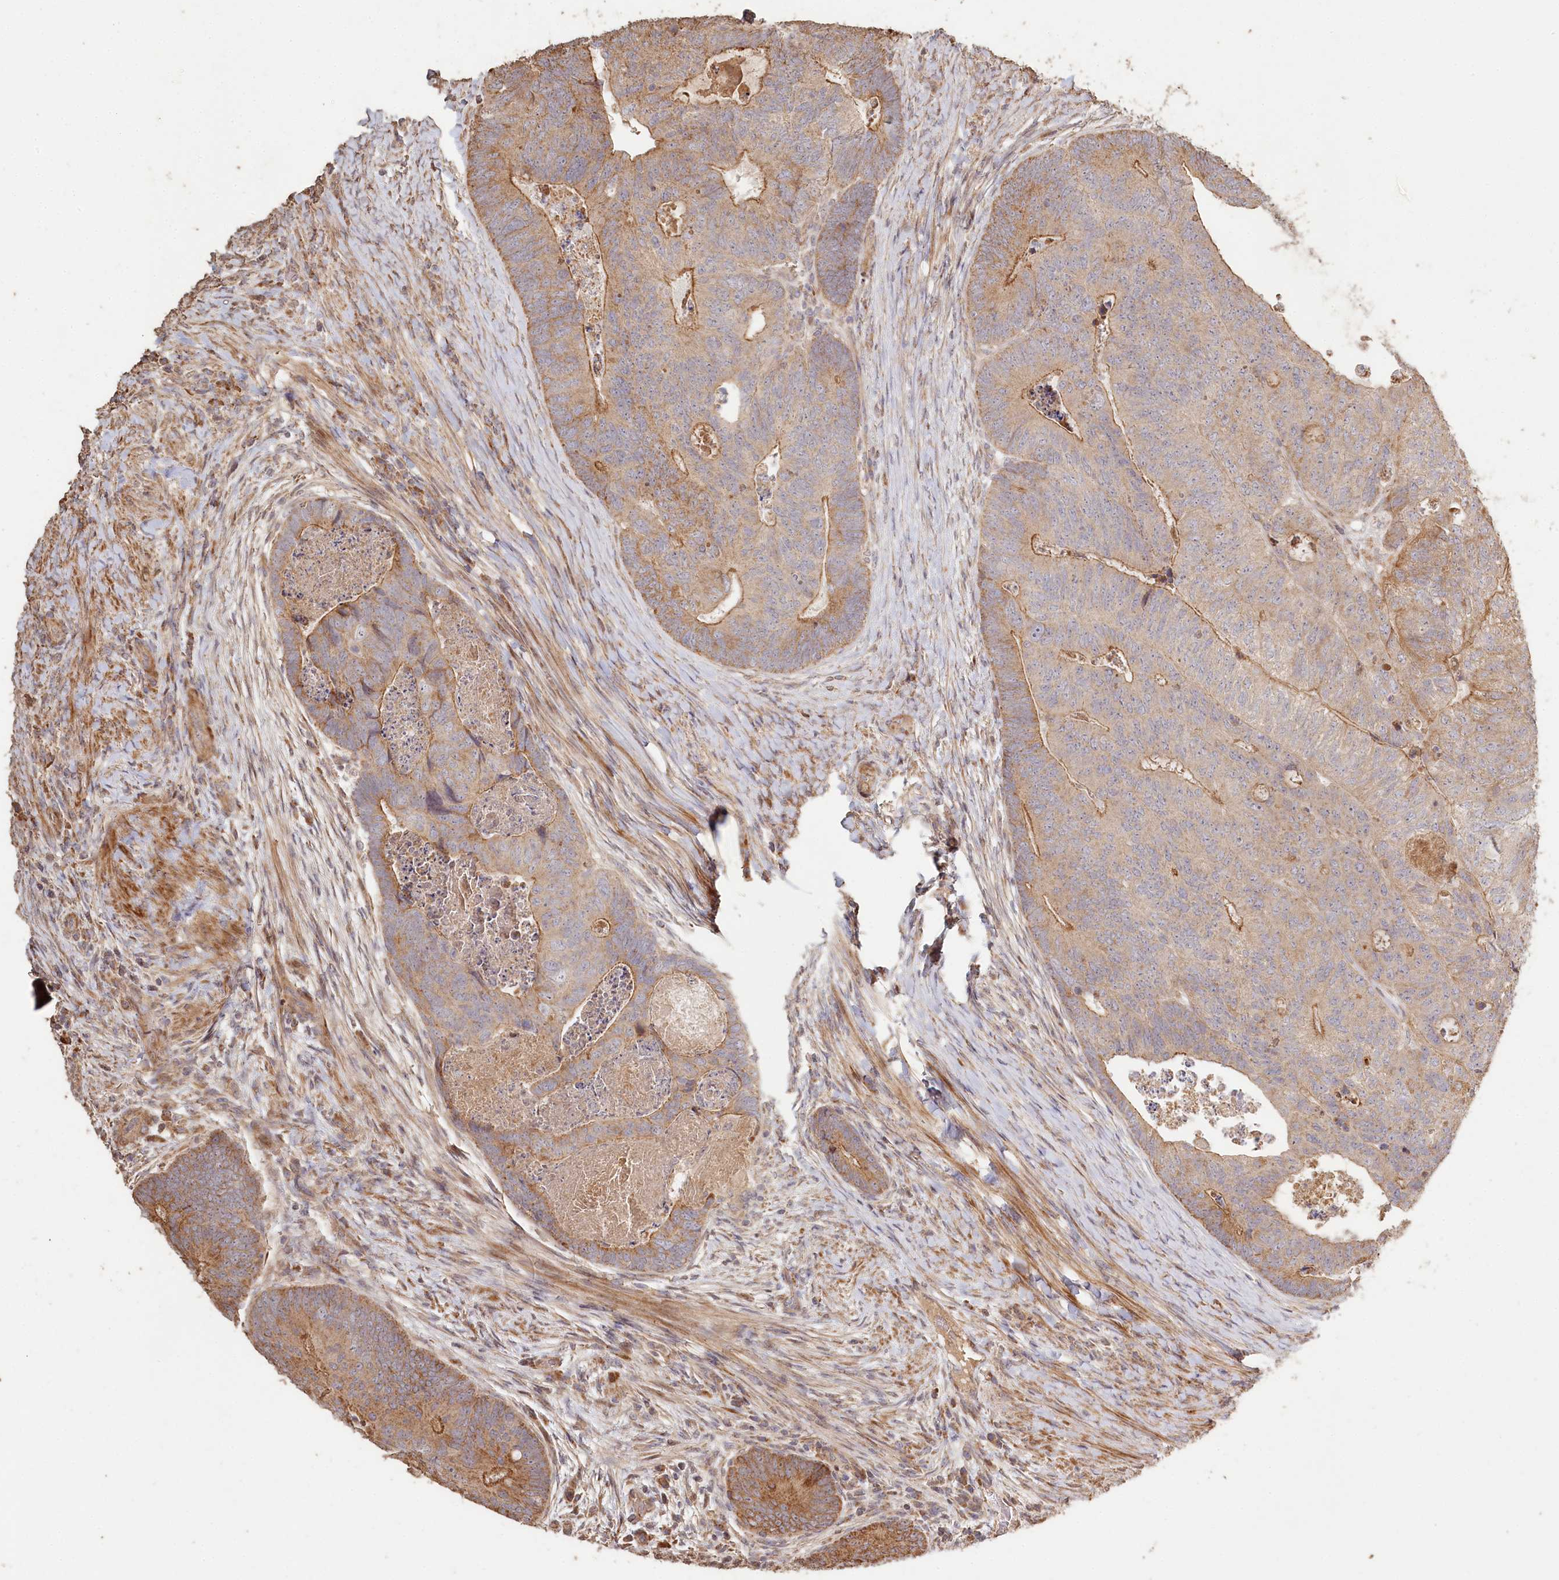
{"staining": {"intensity": "moderate", "quantity": "25%-75%", "location": "cytoplasmic/membranous"}, "tissue": "colorectal cancer", "cell_type": "Tumor cells", "image_type": "cancer", "snomed": [{"axis": "morphology", "description": "Adenocarcinoma, NOS"}, {"axis": "topography", "description": "Colon"}], "caption": "Brown immunohistochemical staining in colorectal cancer exhibits moderate cytoplasmic/membranous positivity in about 25%-75% of tumor cells.", "gene": "HAL", "patient": {"sex": "female", "age": 67}}